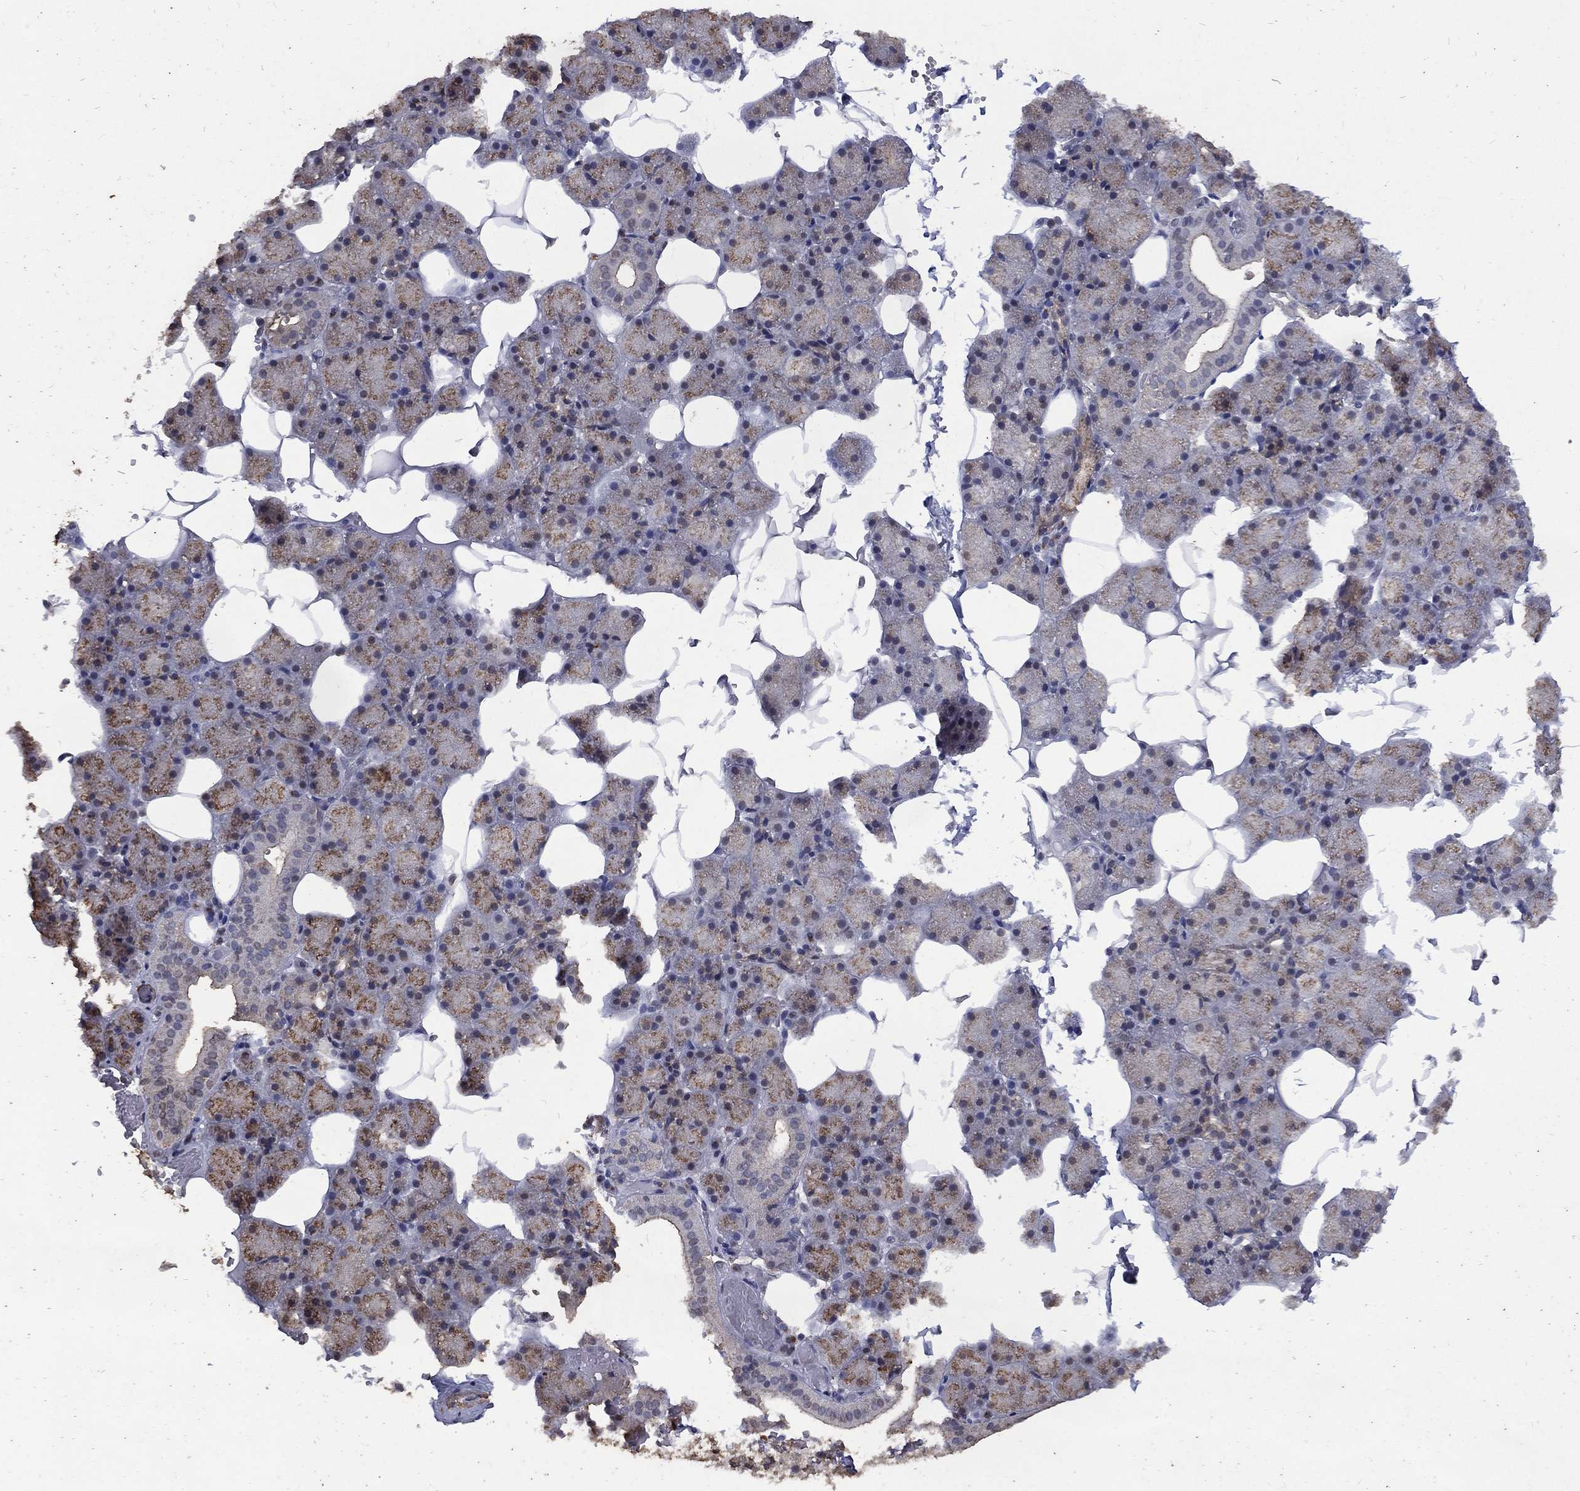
{"staining": {"intensity": "moderate", "quantity": ">75%", "location": "cytoplasmic/membranous"}, "tissue": "salivary gland", "cell_type": "Glandular cells", "image_type": "normal", "snomed": [{"axis": "morphology", "description": "Normal tissue, NOS"}, {"axis": "topography", "description": "Salivary gland"}], "caption": "The histopathology image demonstrates staining of benign salivary gland, revealing moderate cytoplasmic/membranous protein positivity (brown color) within glandular cells.", "gene": "GPR183", "patient": {"sex": "male", "age": 38}}